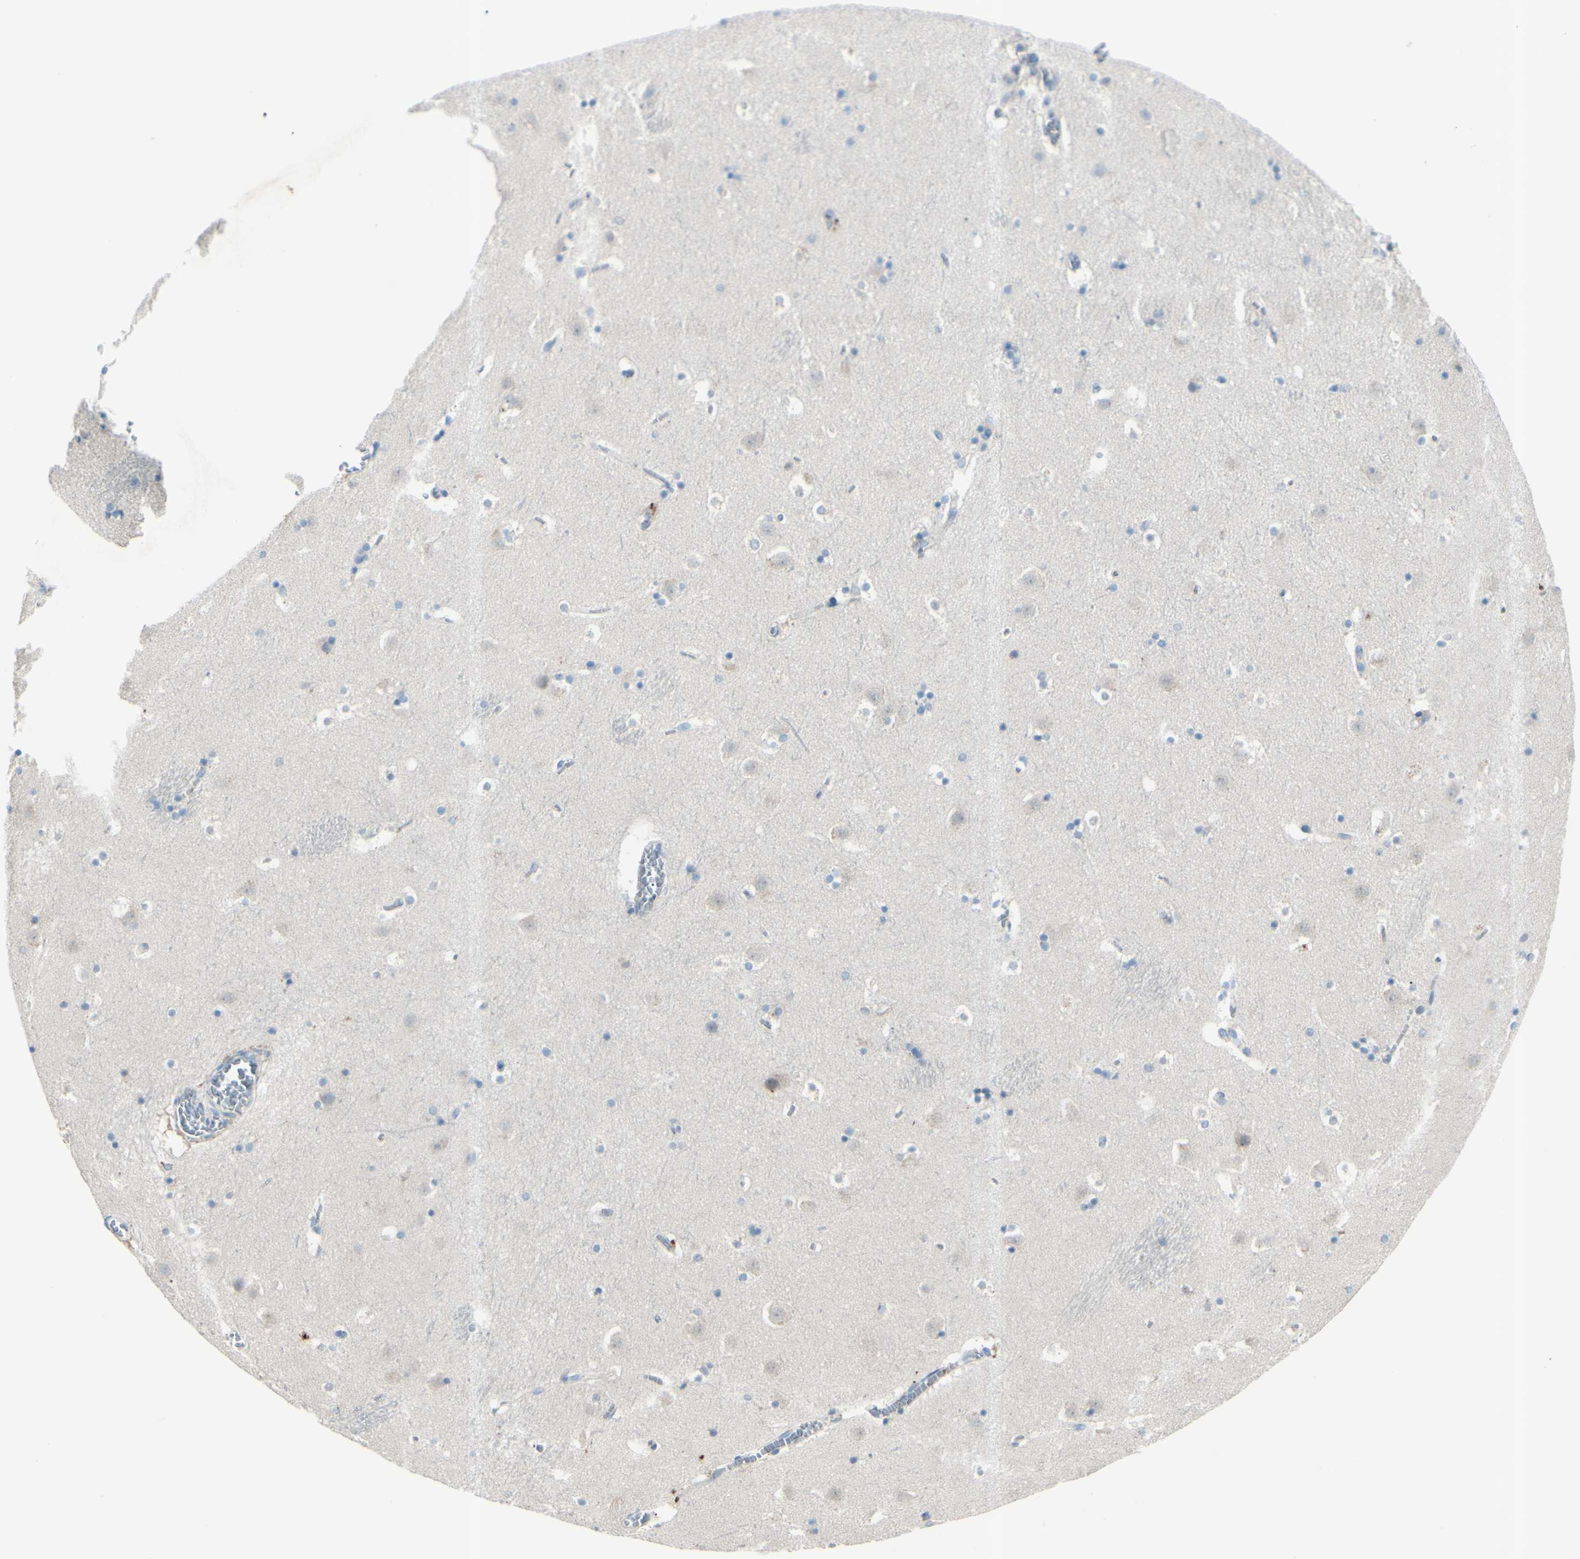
{"staining": {"intensity": "negative", "quantity": "none", "location": "none"}, "tissue": "caudate", "cell_type": "Glial cells", "image_type": "normal", "snomed": [{"axis": "morphology", "description": "Normal tissue, NOS"}, {"axis": "topography", "description": "Lateral ventricle wall"}], "caption": "IHC of benign caudate shows no expression in glial cells.", "gene": "B4GALT1", "patient": {"sex": "male", "age": 45}}